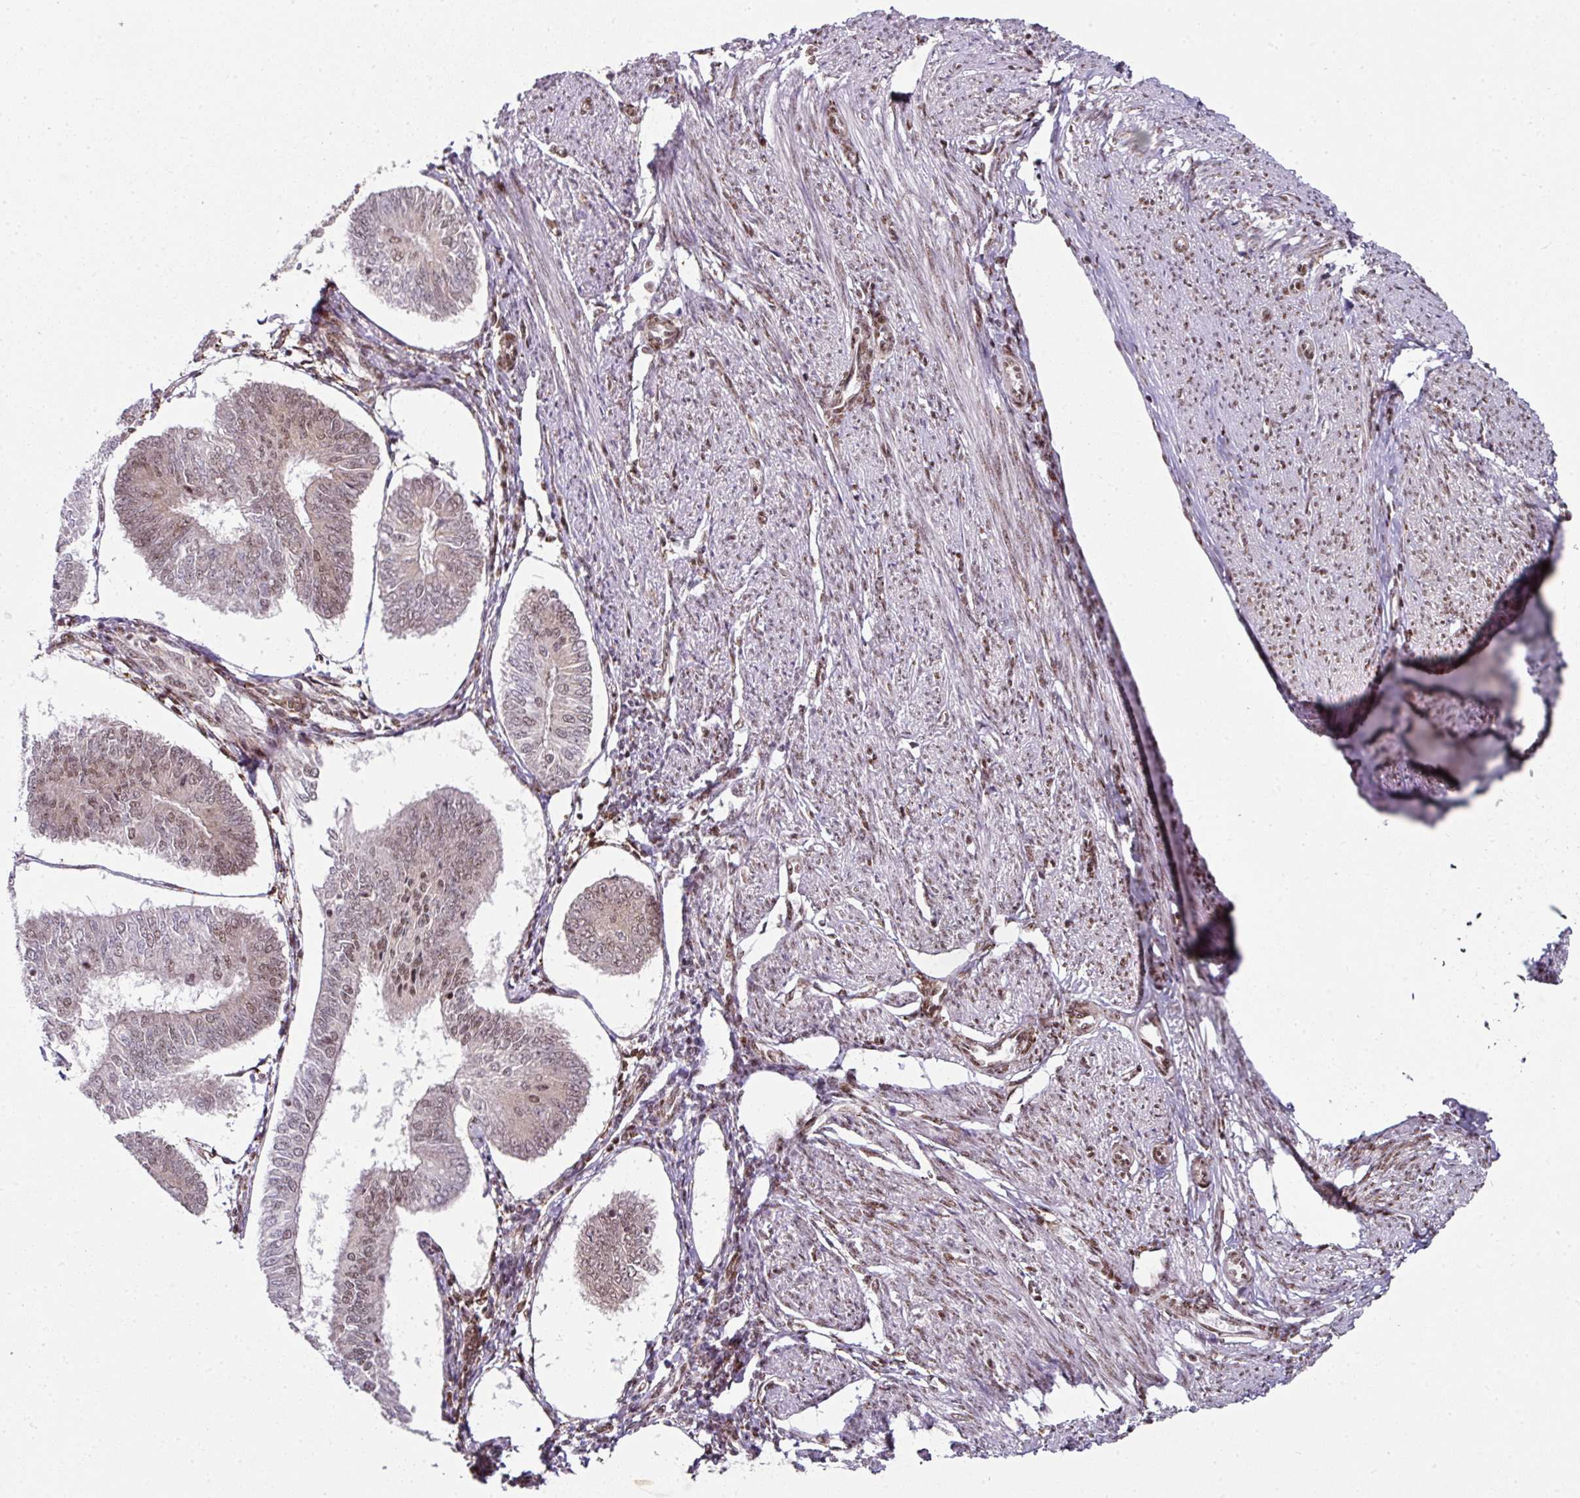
{"staining": {"intensity": "moderate", "quantity": "25%-75%", "location": "nuclear"}, "tissue": "endometrial cancer", "cell_type": "Tumor cells", "image_type": "cancer", "snomed": [{"axis": "morphology", "description": "Adenocarcinoma, NOS"}, {"axis": "topography", "description": "Endometrium"}], "caption": "Moderate nuclear expression for a protein is seen in about 25%-75% of tumor cells of endometrial cancer (adenocarcinoma) using immunohistochemistry.", "gene": "NFYA", "patient": {"sex": "female", "age": 58}}